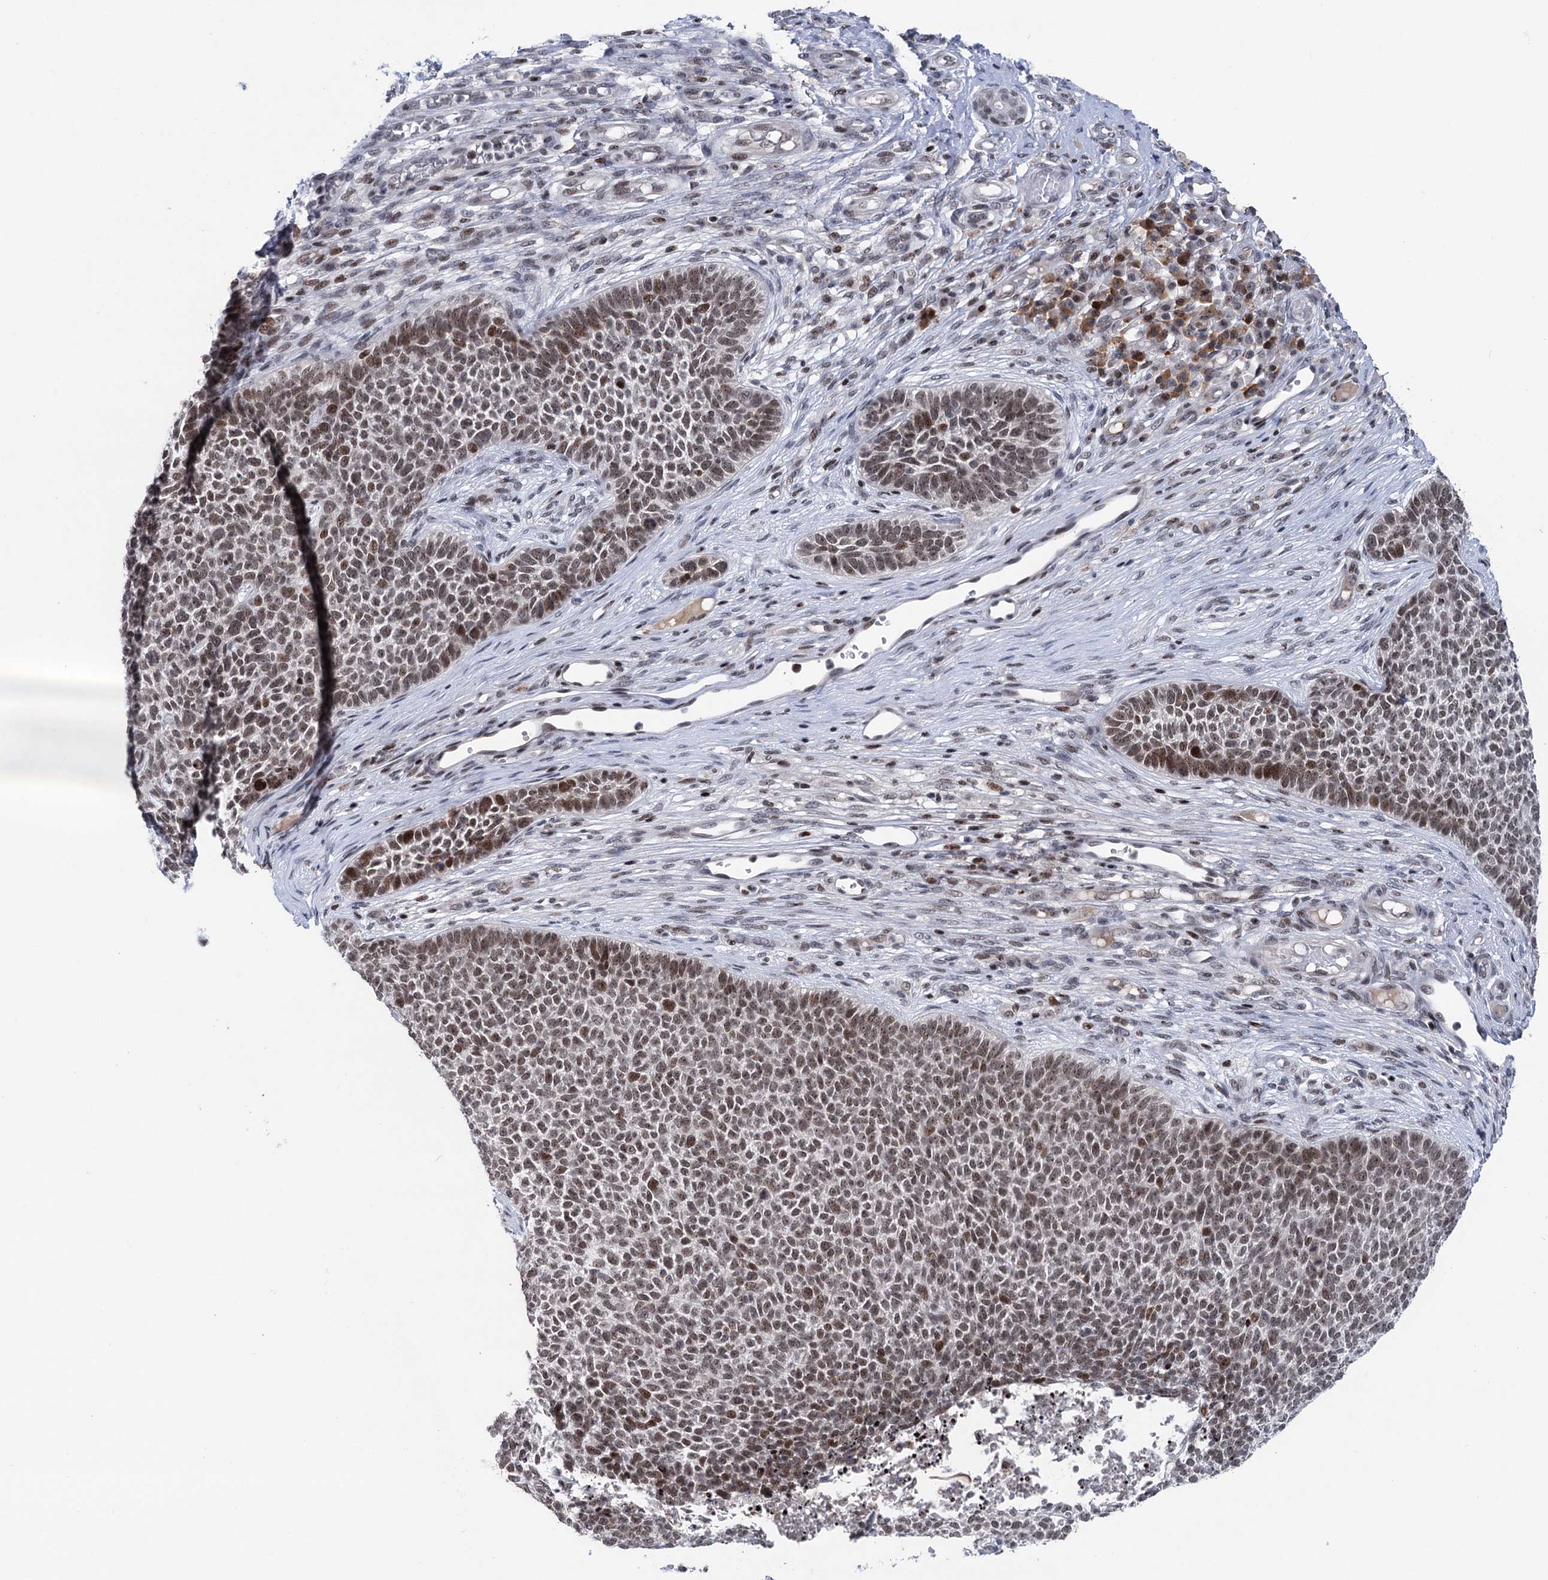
{"staining": {"intensity": "weak", "quantity": ">75%", "location": "nuclear"}, "tissue": "skin cancer", "cell_type": "Tumor cells", "image_type": "cancer", "snomed": [{"axis": "morphology", "description": "Basal cell carcinoma"}, {"axis": "topography", "description": "Skin"}], "caption": "Approximately >75% of tumor cells in basal cell carcinoma (skin) demonstrate weak nuclear protein expression as visualized by brown immunohistochemical staining.", "gene": "ZCCHC10", "patient": {"sex": "female", "age": 84}}